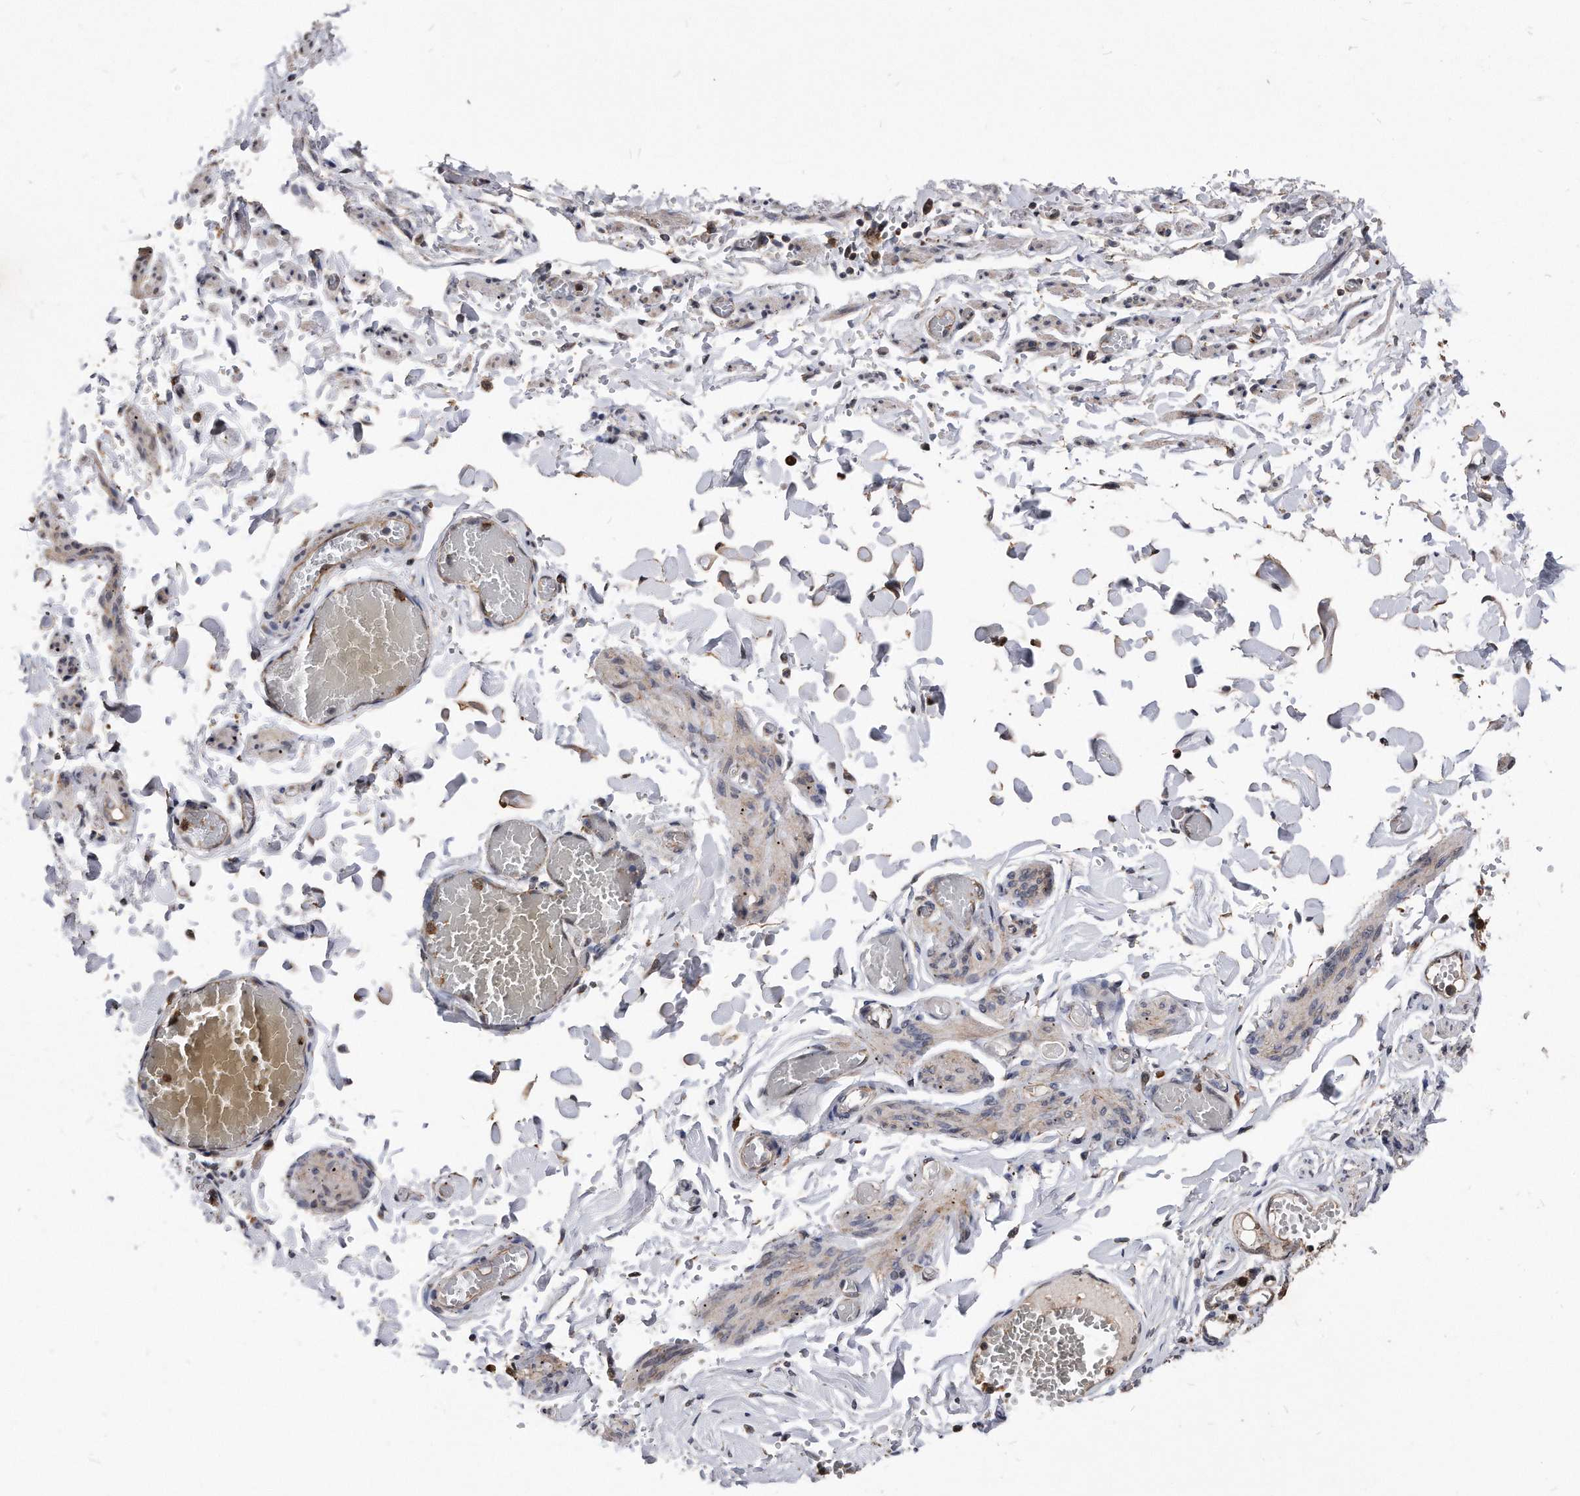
{"staining": {"intensity": "weak", "quantity": ">75%", "location": "cytoplasmic/membranous"}, "tissue": "adipose tissue", "cell_type": "Adipocytes", "image_type": "normal", "snomed": [{"axis": "morphology", "description": "Normal tissue, NOS"}, {"axis": "topography", "description": "Vascular tissue"}, {"axis": "topography", "description": "Fallopian tube"}, {"axis": "topography", "description": "Ovary"}], "caption": "Human adipose tissue stained with a brown dye exhibits weak cytoplasmic/membranous positive expression in approximately >75% of adipocytes.", "gene": "IL20RA", "patient": {"sex": "female", "age": 67}}